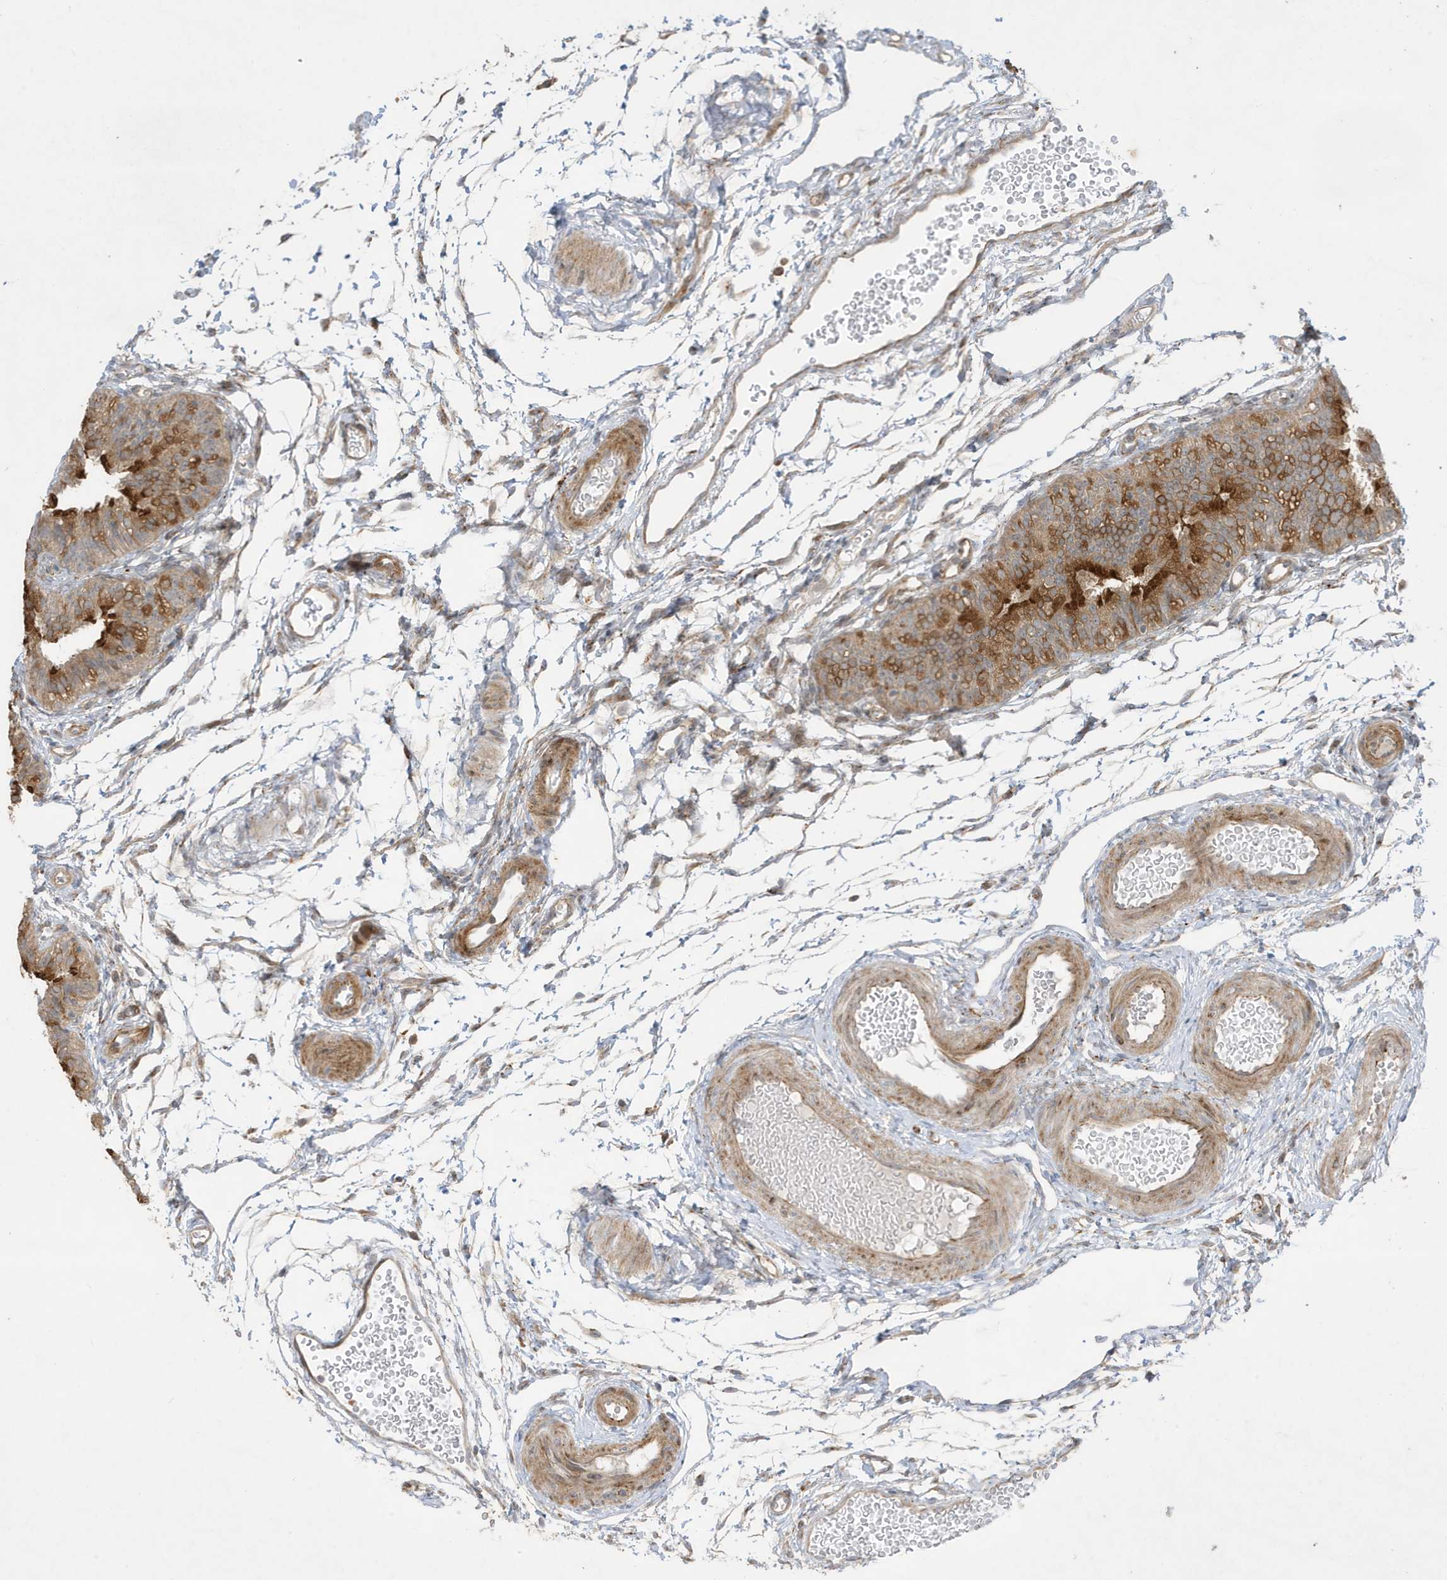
{"staining": {"intensity": "moderate", "quantity": ">75%", "location": "cytoplasmic/membranous"}, "tissue": "fallopian tube", "cell_type": "Glandular cells", "image_type": "normal", "snomed": [{"axis": "morphology", "description": "Normal tissue, NOS"}, {"axis": "topography", "description": "Fallopian tube"}], "caption": "Immunohistochemistry photomicrograph of normal fallopian tube: fallopian tube stained using immunohistochemistry (IHC) exhibits medium levels of moderate protein expression localized specifically in the cytoplasmic/membranous of glandular cells, appearing as a cytoplasmic/membranous brown color.", "gene": "IFT57", "patient": {"sex": "female", "age": 35}}